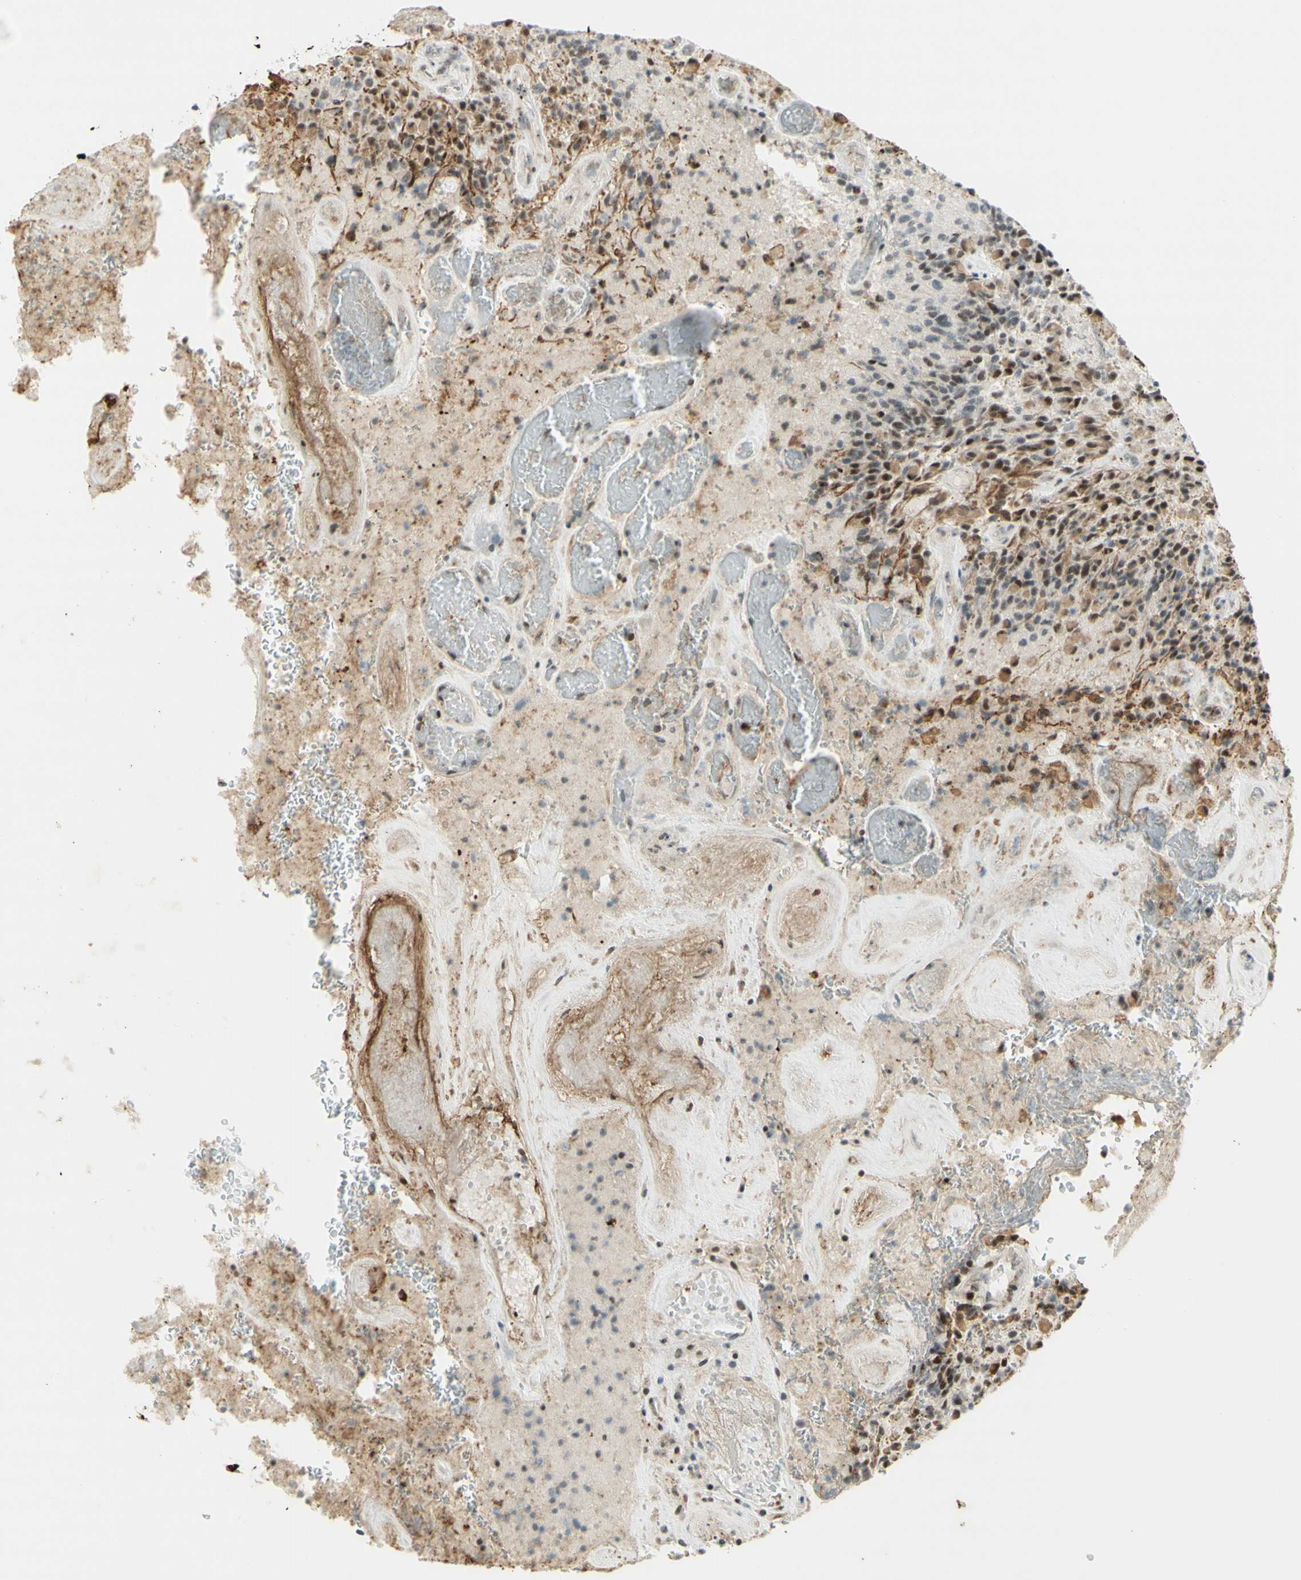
{"staining": {"intensity": "moderate", "quantity": ">75%", "location": "nuclear"}, "tissue": "glioma", "cell_type": "Tumor cells", "image_type": "cancer", "snomed": [{"axis": "morphology", "description": "Glioma, malignant, High grade"}, {"axis": "topography", "description": "Brain"}], "caption": "A brown stain highlights moderate nuclear positivity of a protein in high-grade glioma (malignant) tumor cells.", "gene": "IRF1", "patient": {"sex": "male", "age": 71}}